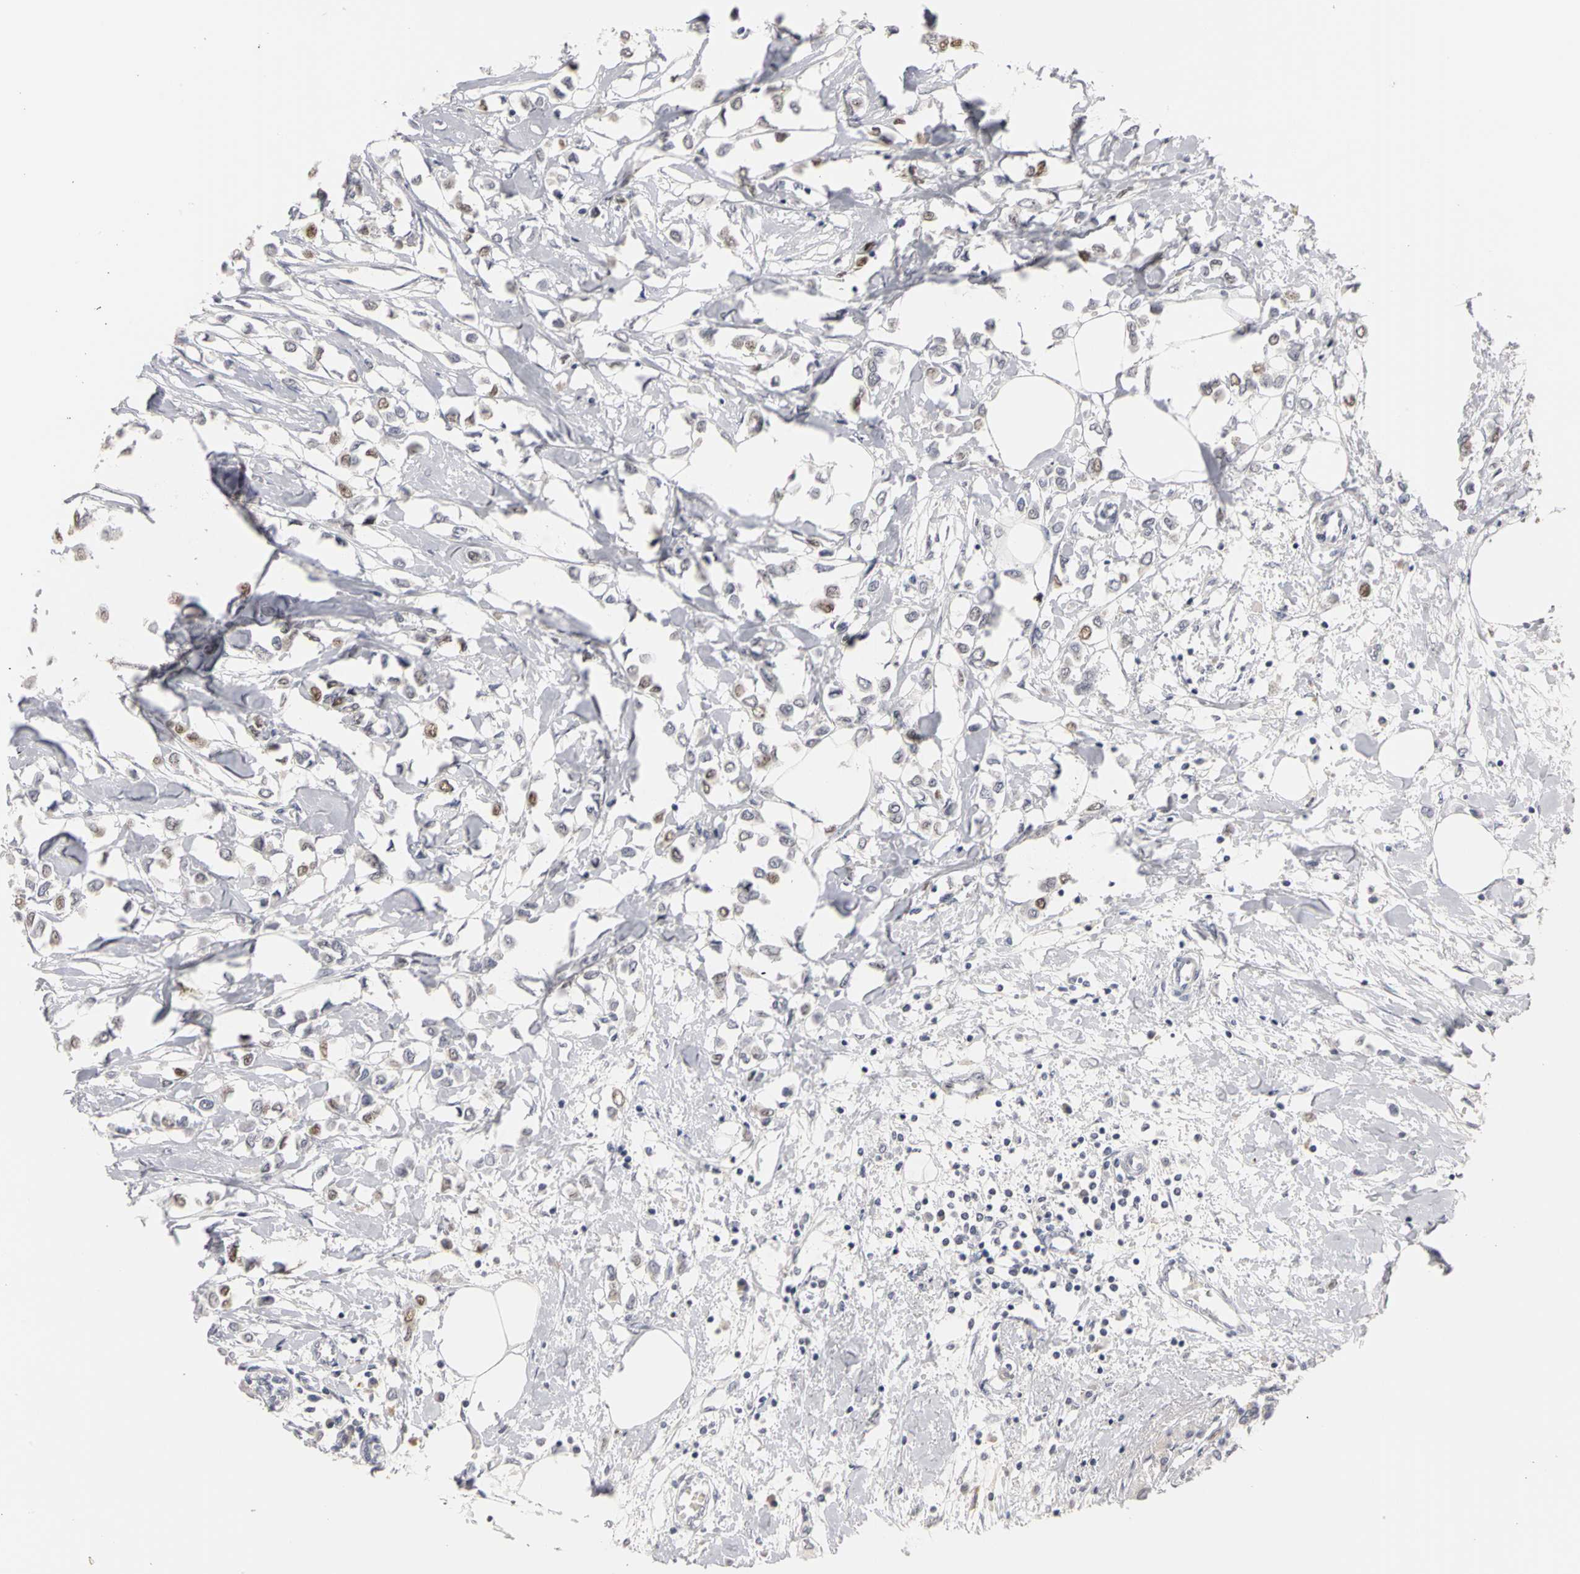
{"staining": {"intensity": "weak", "quantity": "25%-75%", "location": "nuclear"}, "tissue": "breast cancer", "cell_type": "Tumor cells", "image_type": "cancer", "snomed": [{"axis": "morphology", "description": "Lobular carcinoma"}, {"axis": "topography", "description": "Breast"}], "caption": "The image demonstrates immunohistochemical staining of breast lobular carcinoma. There is weak nuclear expression is present in about 25%-75% of tumor cells.", "gene": "MCM6", "patient": {"sex": "female", "age": 51}}